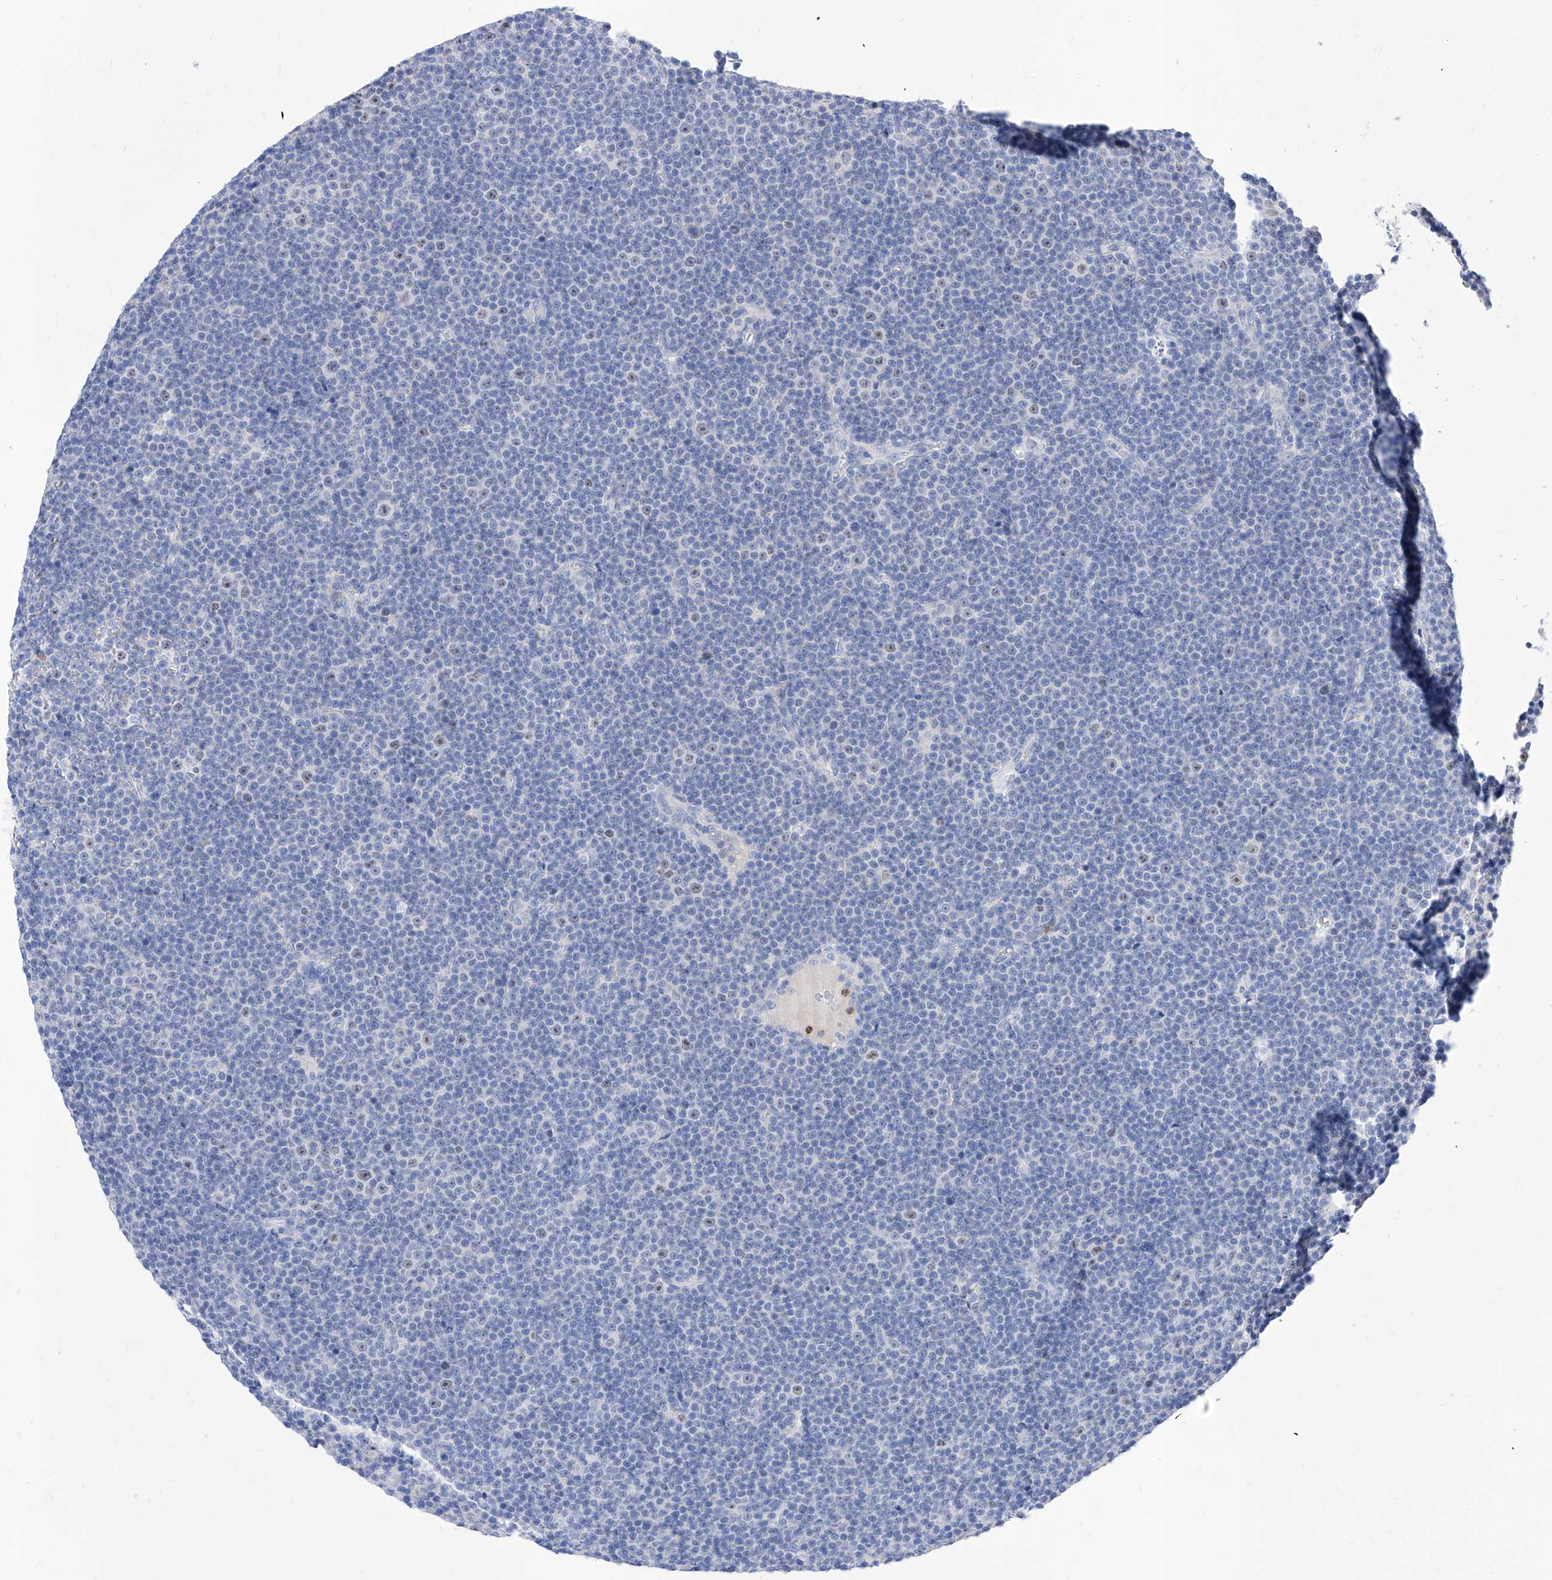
{"staining": {"intensity": "negative", "quantity": "none", "location": "none"}, "tissue": "lymphoma", "cell_type": "Tumor cells", "image_type": "cancer", "snomed": [{"axis": "morphology", "description": "Malignant lymphoma, non-Hodgkin's type, Low grade"}, {"axis": "topography", "description": "Lymph node"}], "caption": "Micrograph shows no significant protein staining in tumor cells of malignant lymphoma, non-Hodgkin's type (low-grade). Brightfield microscopy of IHC stained with DAB (brown) and hematoxylin (blue), captured at high magnification.", "gene": "VAX1", "patient": {"sex": "female", "age": 67}}